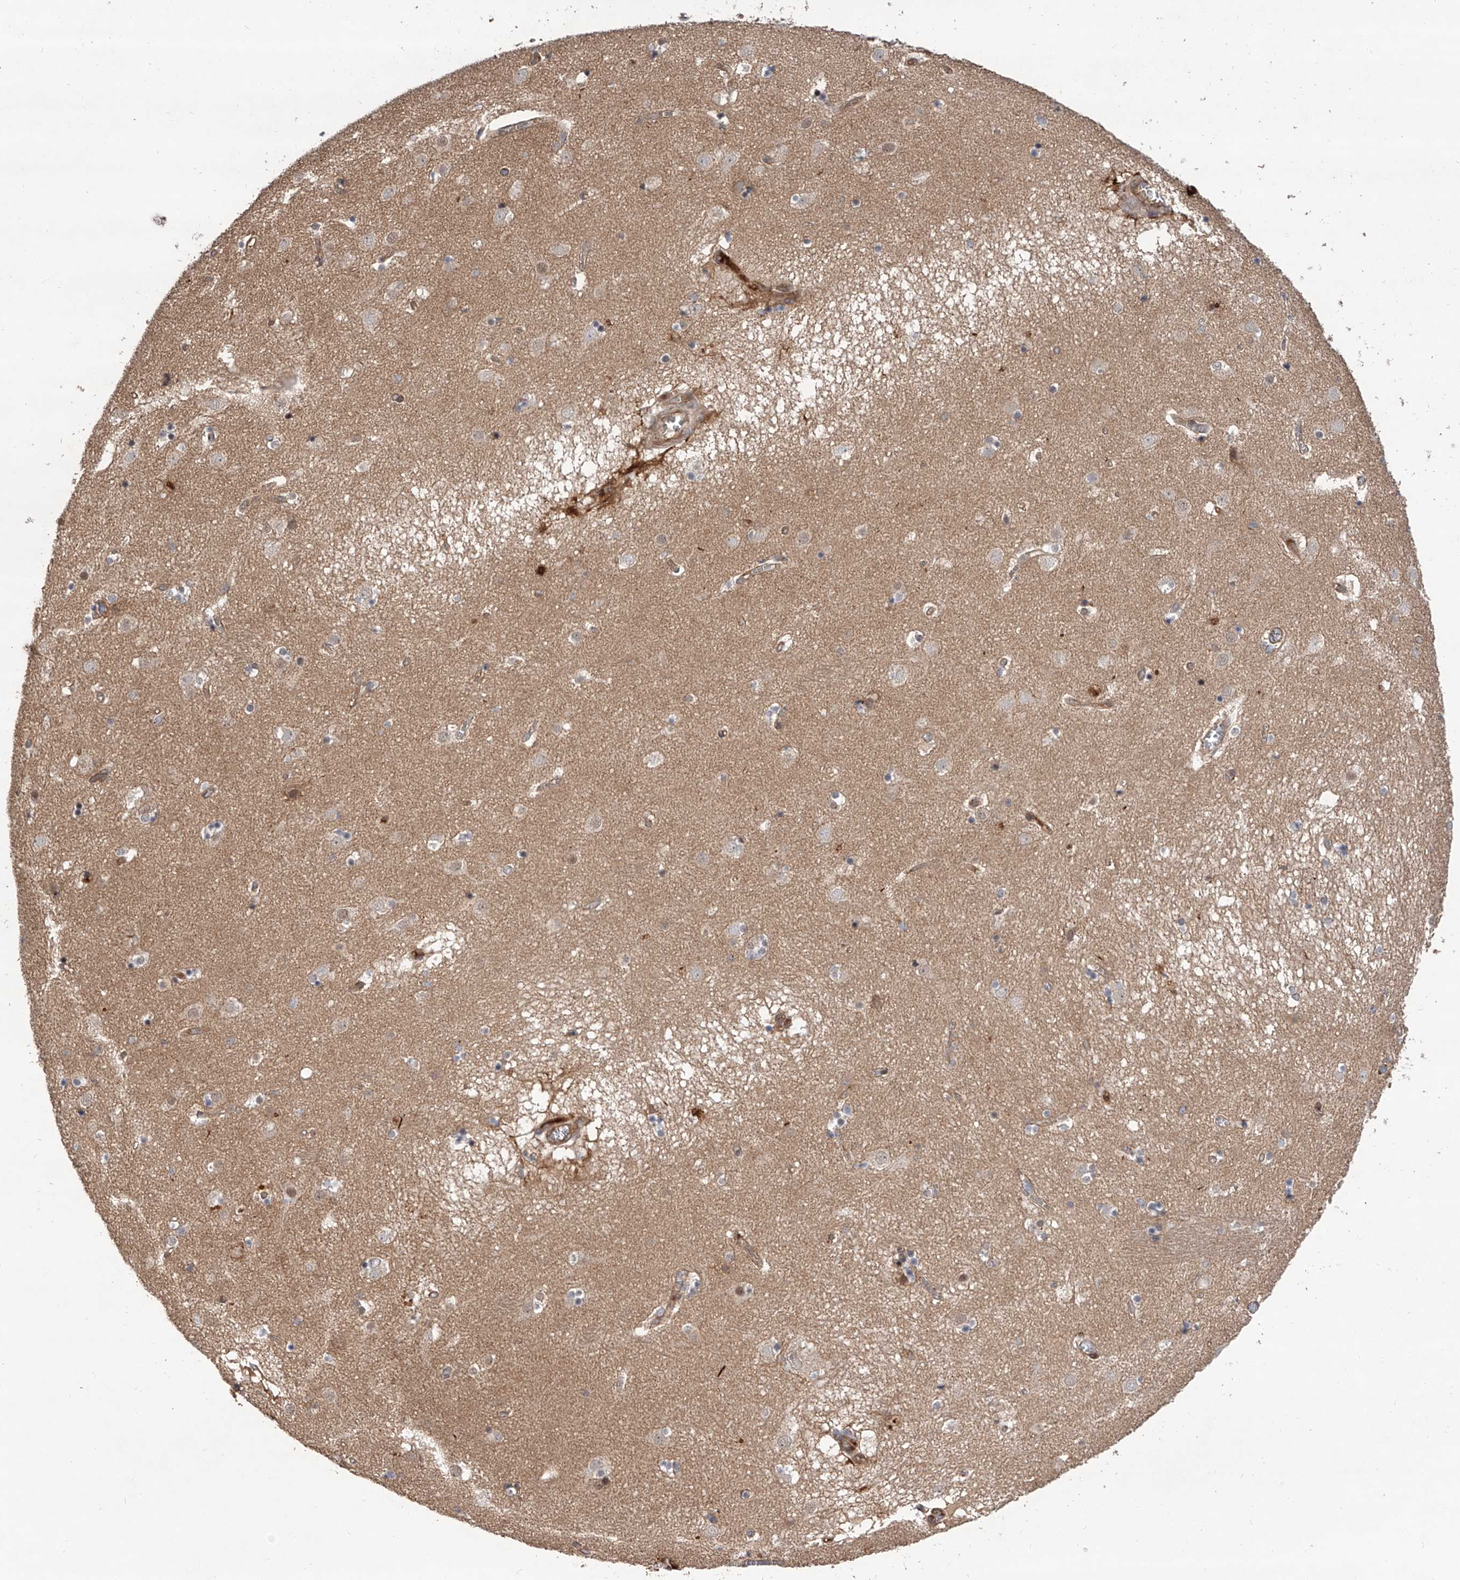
{"staining": {"intensity": "negative", "quantity": "none", "location": "none"}, "tissue": "caudate", "cell_type": "Glial cells", "image_type": "normal", "snomed": [{"axis": "morphology", "description": "Normal tissue, NOS"}, {"axis": "topography", "description": "Lateral ventricle wall"}], "caption": "Immunohistochemistry (IHC) histopathology image of unremarkable human caudate stained for a protein (brown), which demonstrates no expression in glial cells.", "gene": "USP47", "patient": {"sex": "male", "age": 70}}